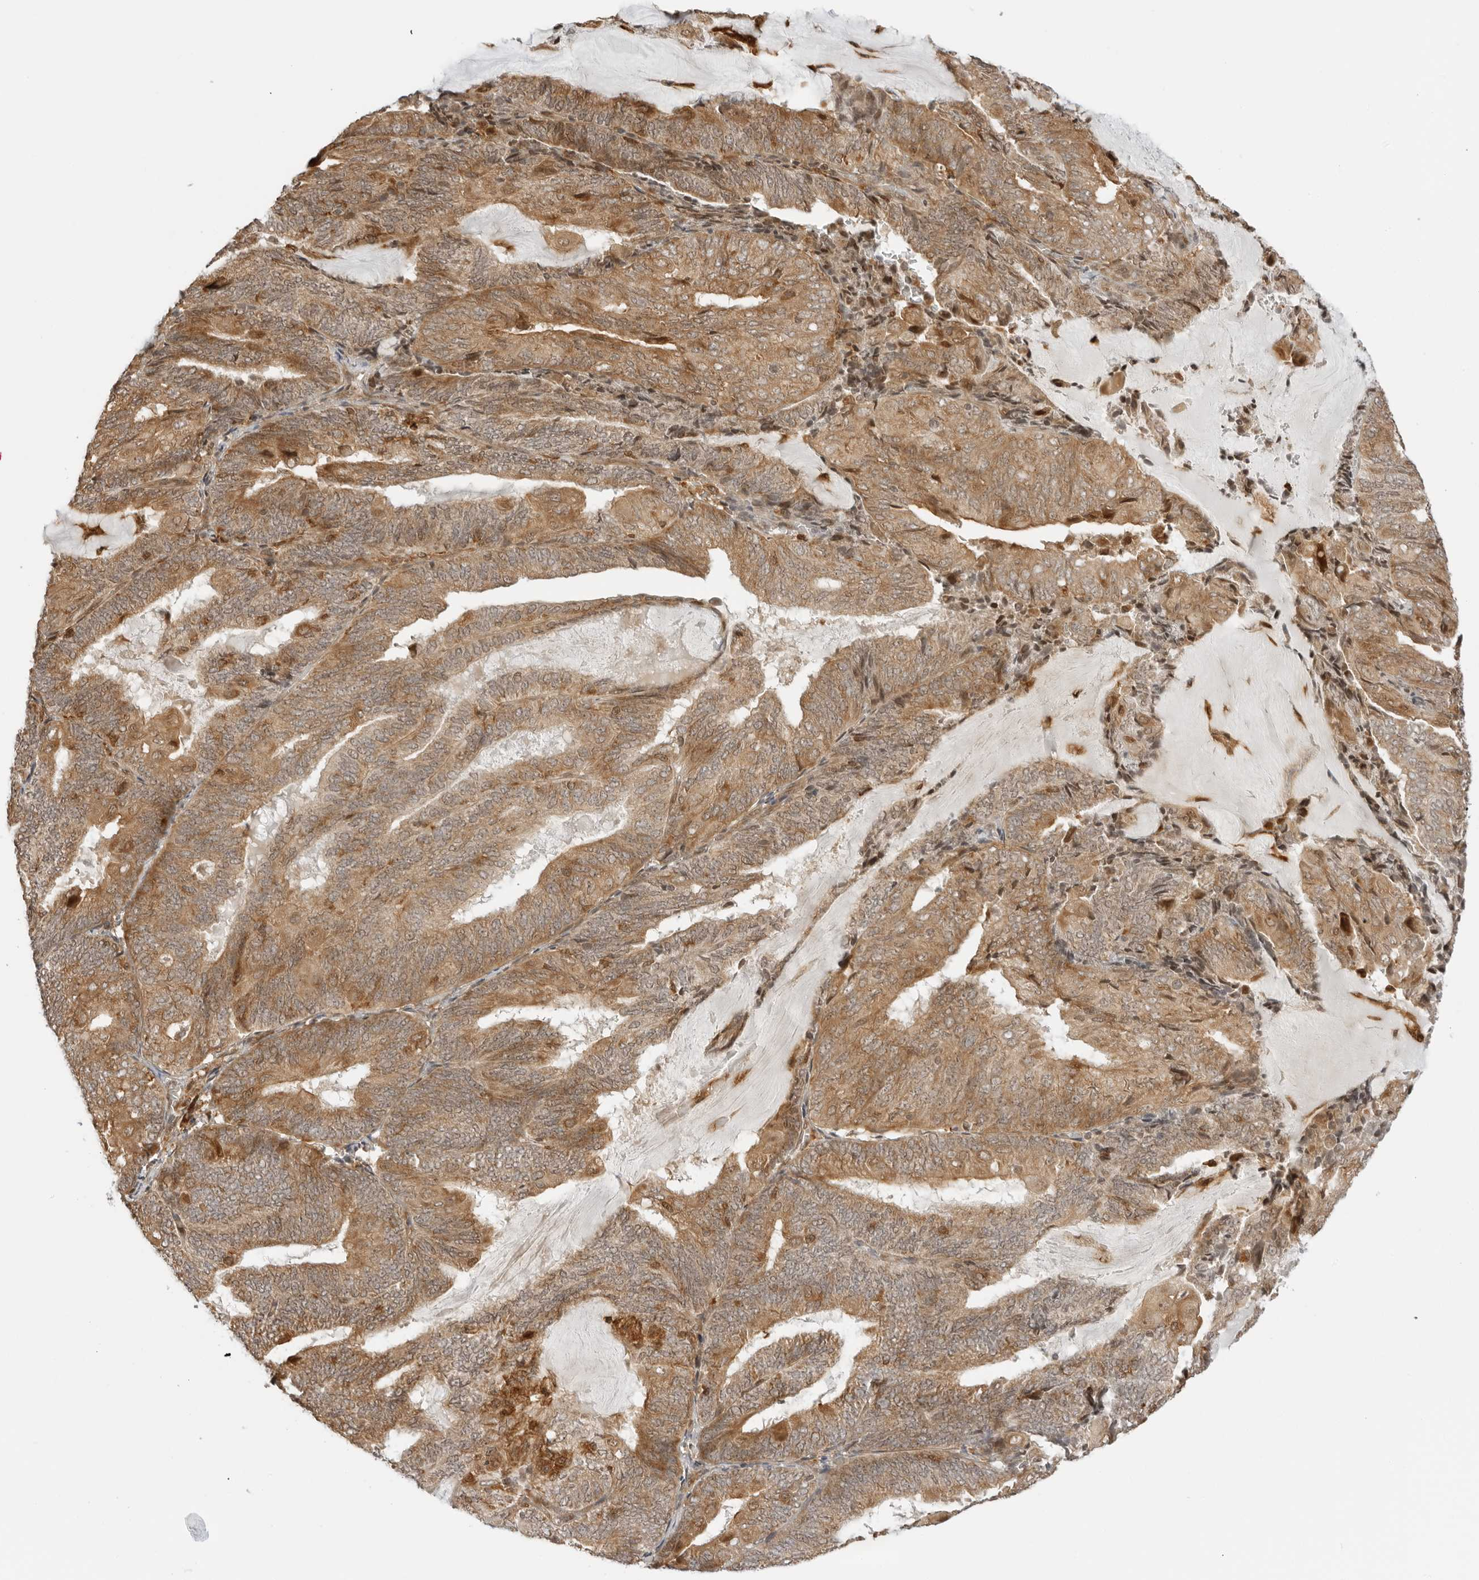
{"staining": {"intensity": "moderate", "quantity": ">75%", "location": "cytoplasmic/membranous"}, "tissue": "endometrial cancer", "cell_type": "Tumor cells", "image_type": "cancer", "snomed": [{"axis": "morphology", "description": "Adenocarcinoma, NOS"}, {"axis": "topography", "description": "Endometrium"}], "caption": "IHC of human adenocarcinoma (endometrial) reveals medium levels of moderate cytoplasmic/membranous staining in about >75% of tumor cells.", "gene": "RC3H1", "patient": {"sex": "female", "age": 81}}